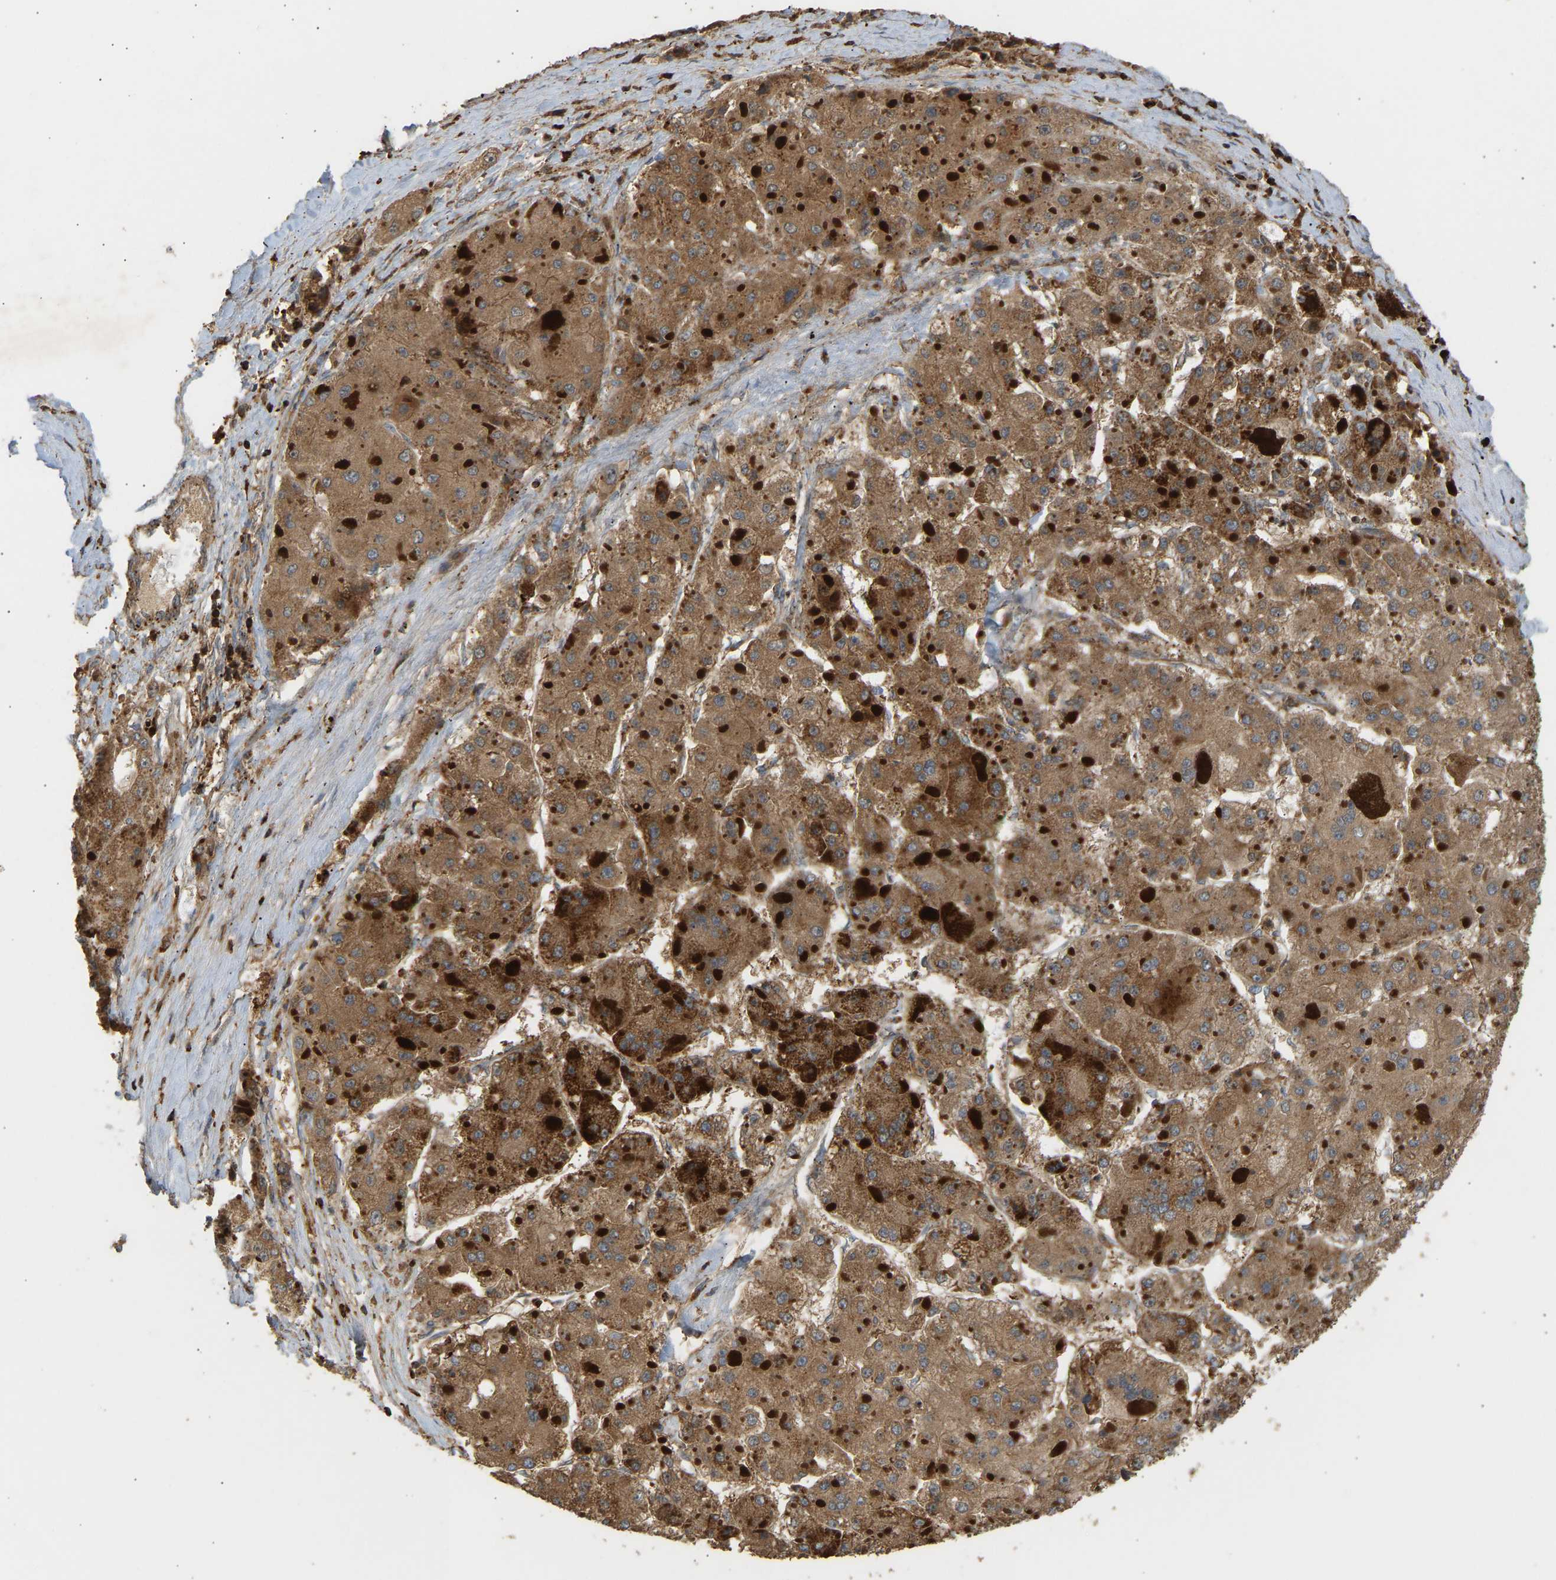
{"staining": {"intensity": "moderate", "quantity": ">75%", "location": "cytoplasmic/membranous"}, "tissue": "liver cancer", "cell_type": "Tumor cells", "image_type": "cancer", "snomed": [{"axis": "morphology", "description": "Carcinoma, Hepatocellular, NOS"}, {"axis": "topography", "description": "Liver"}], "caption": "Liver hepatocellular carcinoma stained with IHC displays moderate cytoplasmic/membranous staining in approximately >75% of tumor cells. Nuclei are stained in blue.", "gene": "GOPC", "patient": {"sex": "female", "age": 73}}